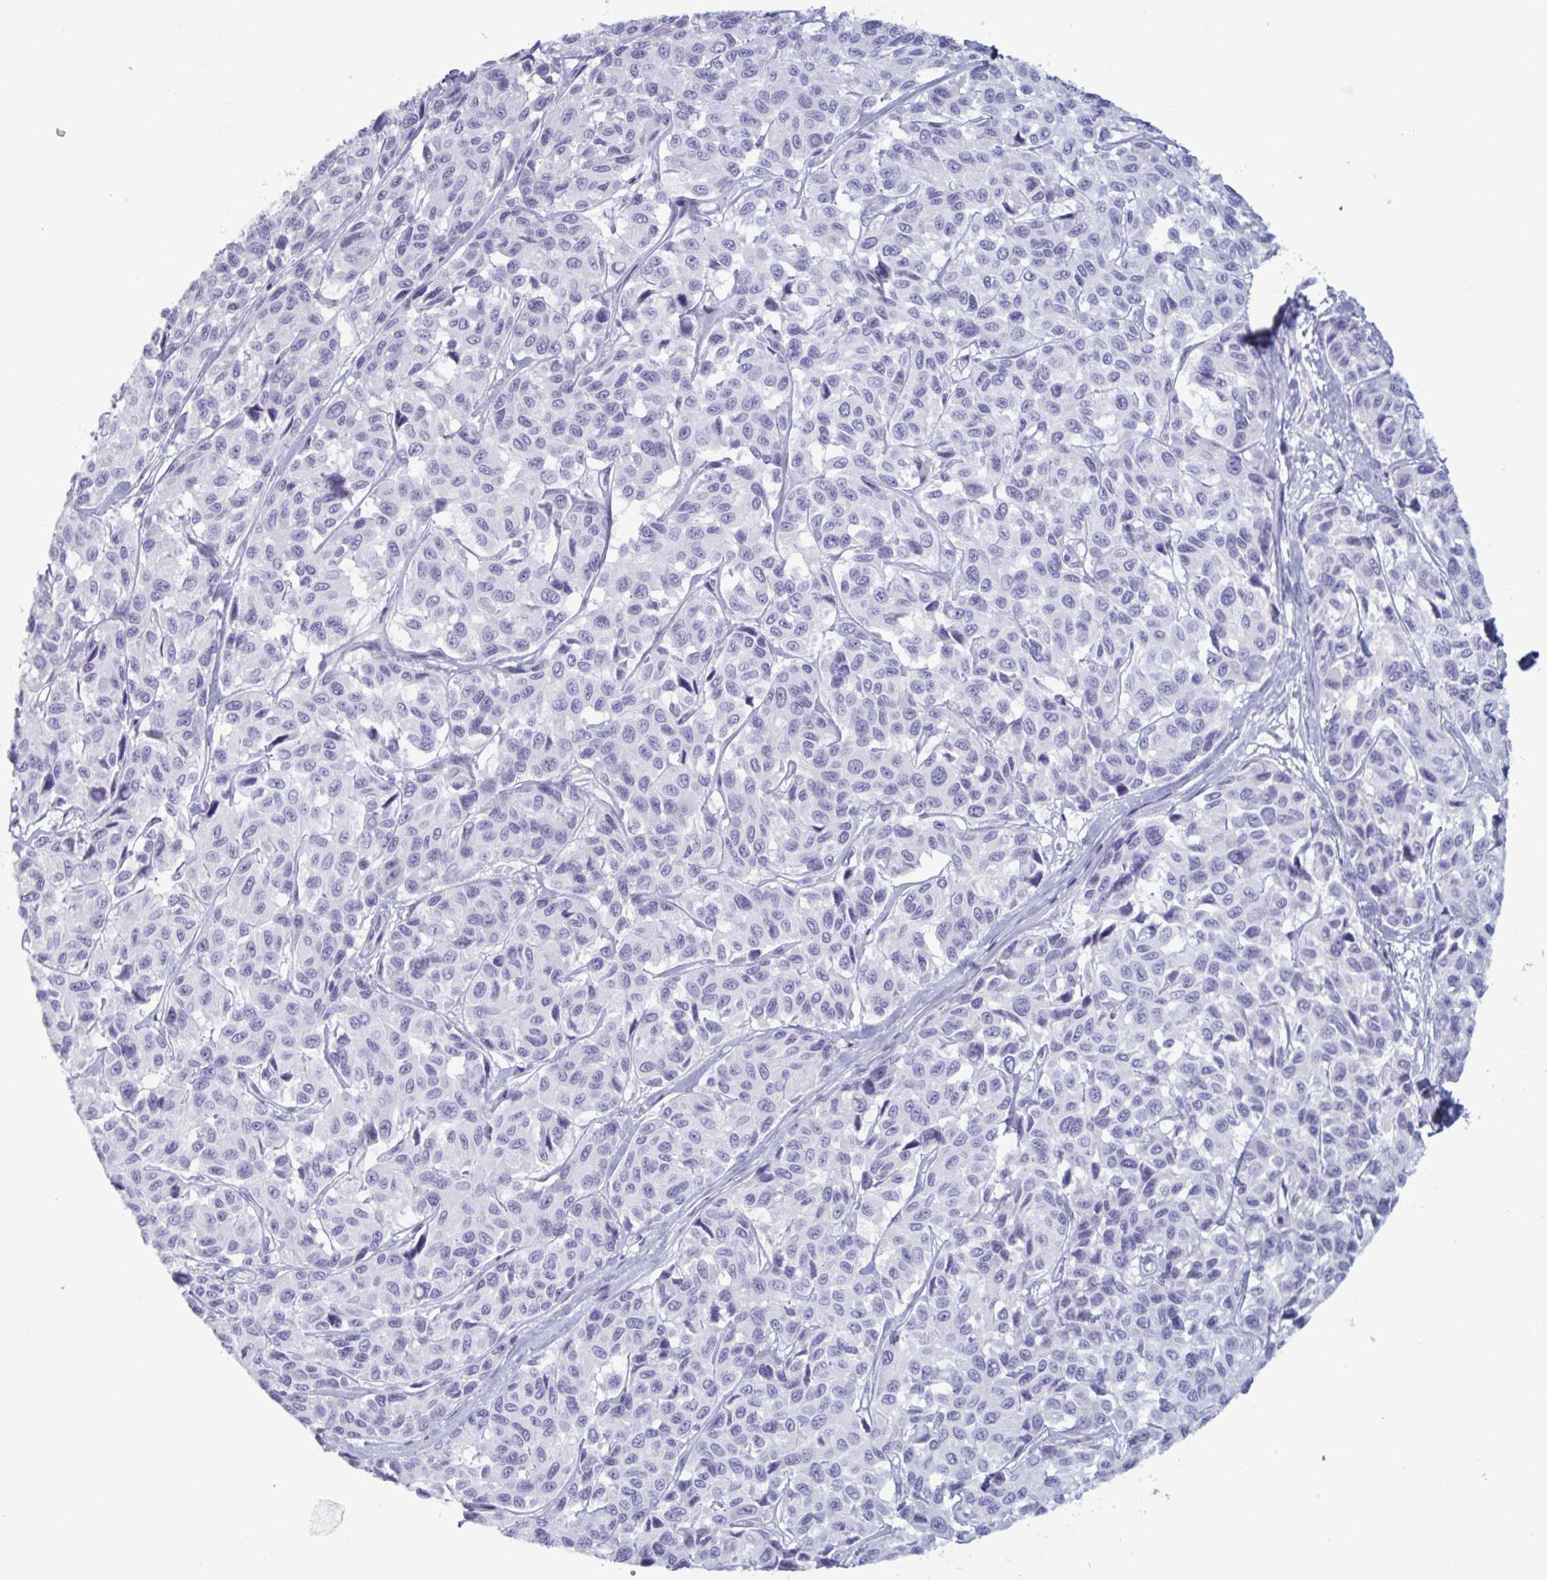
{"staining": {"intensity": "negative", "quantity": "none", "location": "none"}, "tissue": "melanoma", "cell_type": "Tumor cells", "image_type": "cancer", "snomed": [{"axis": "morphology", "description": "Malignant melanoma, NOS"}, {"axis": "topography", "description": "Skin"}], "caption": "Histopathology image shows no significant protein expression in tumor cells of melanoma.", "gene": "BBS10", "patient": {"sex": "female", "age": 66}}